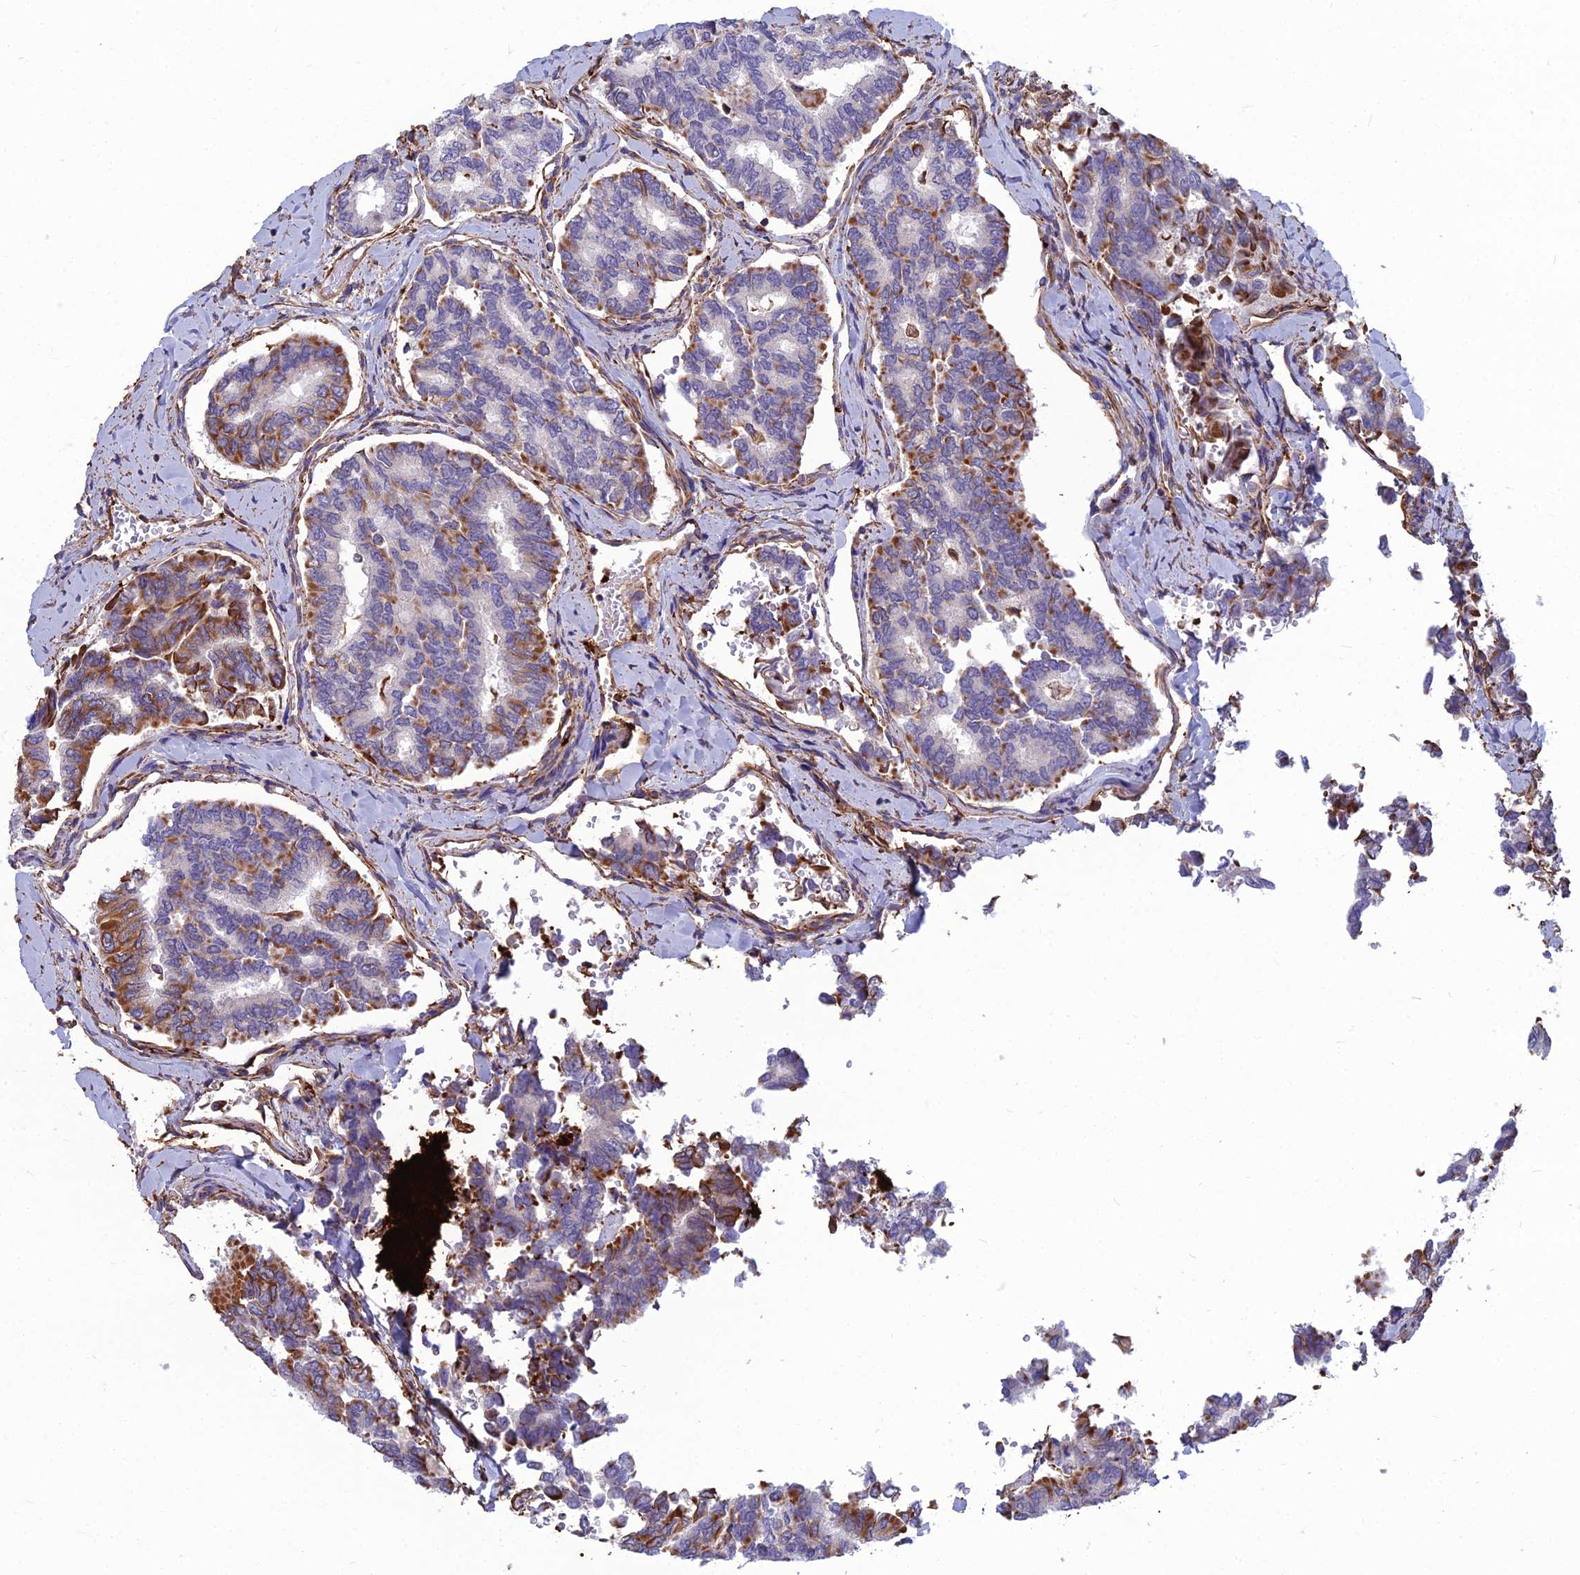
{"staining": {"intensity": "moderate", "quantity": "25%-75%", "location": "cytoplasmic/membranous"}, "tissue": "thyroid cancer", "cell_type": "Tumor cells", "image_type": "cancer", "snomed": [{"axis": "morphology", "description": "Papillary adenocarcinoma, NOS"}, {"axis": "topography", "description": "Thyroid gland"}], "caption": "Immunohistochemistry (DAB (3,3'-diaminobenzidine)) staining of human thyroid cancer exhibits moderate cytoplasmic/membranous protein expression in about 25%-75% of tumor cells.", "gene": "PSMD11", "patient": {"sex": "female", "age": 35}}